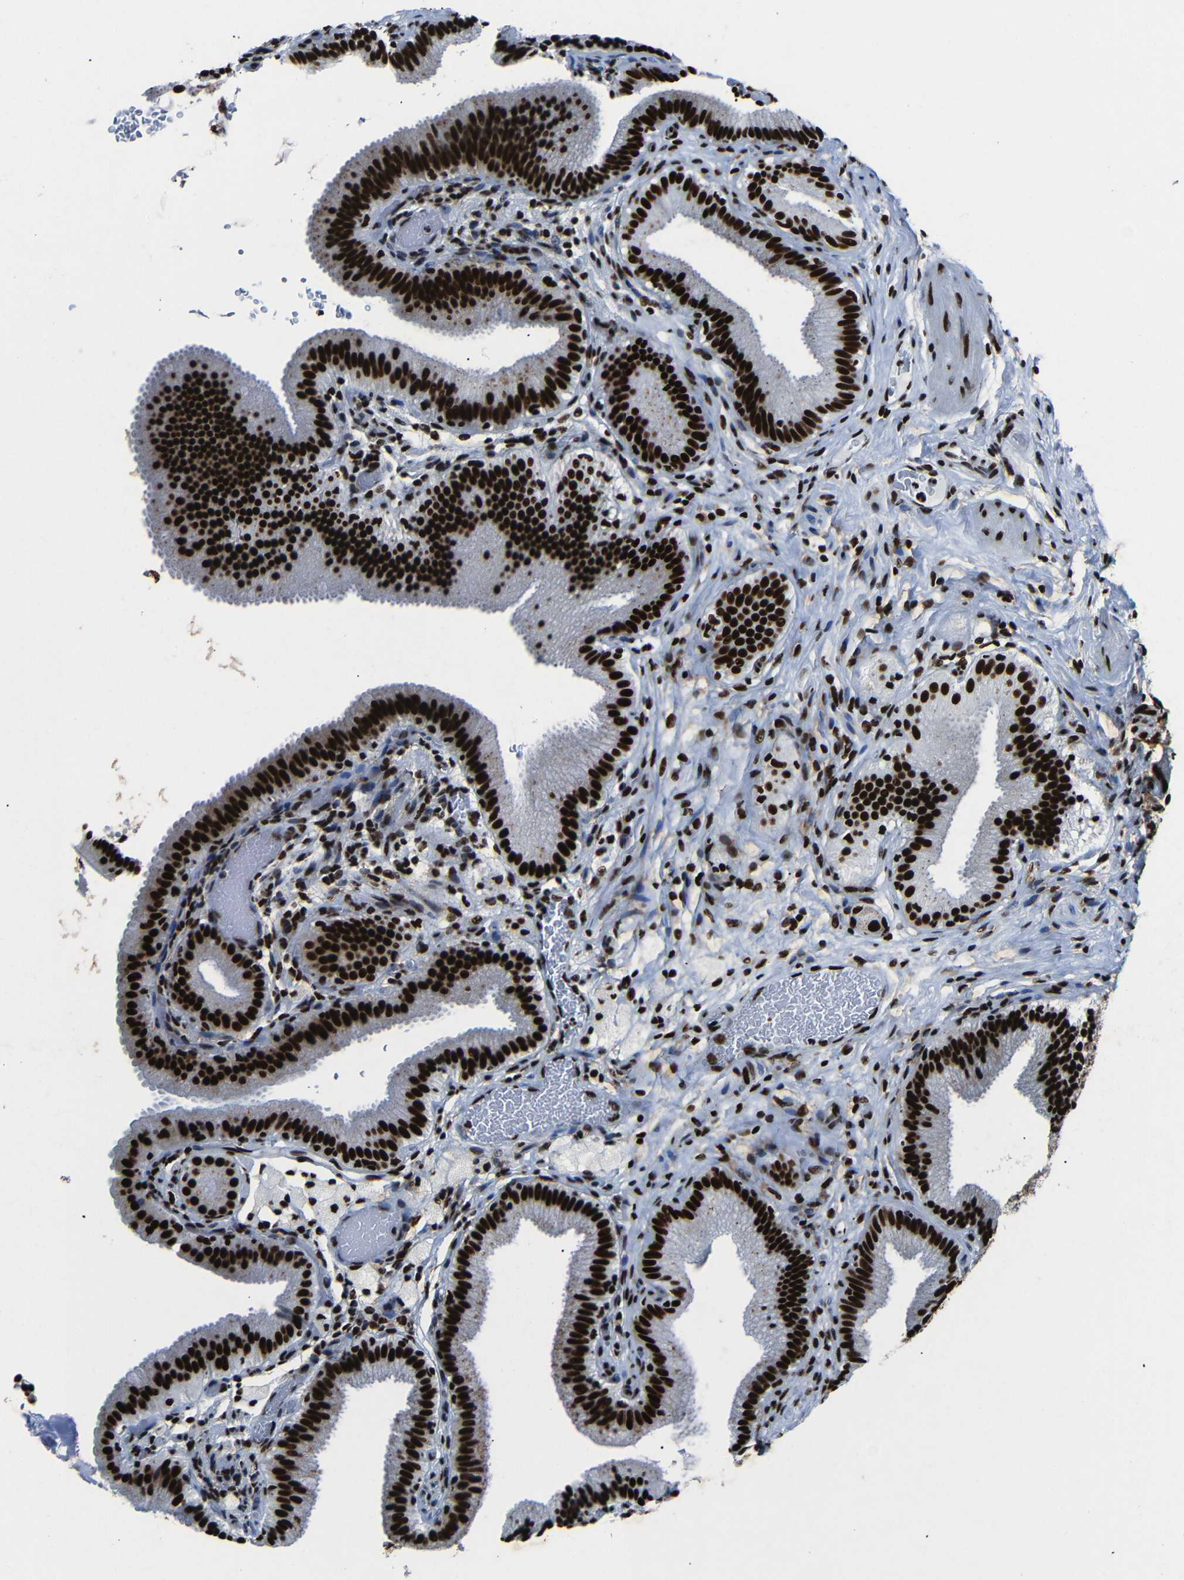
{"staining": {"intensity": "strong", "quantity": ">75%", "location": "nuclear"}, "tissue": "gallbladder", "cell_type": "Glandular cells", "image_type": "normal", "snomed": [{"axis": "morphology", "description": "Normal tissue, NOS"}, {"axis": "topography", "description": "Gallbladder"}], "caption": "Immunohistochemical staining of normal human gallbladder displays high levels of strong nuclear expression in approximately >75% of glandular cells.", "gene": "SRSF1", "patient": {"sex": "male", "age": 54}}